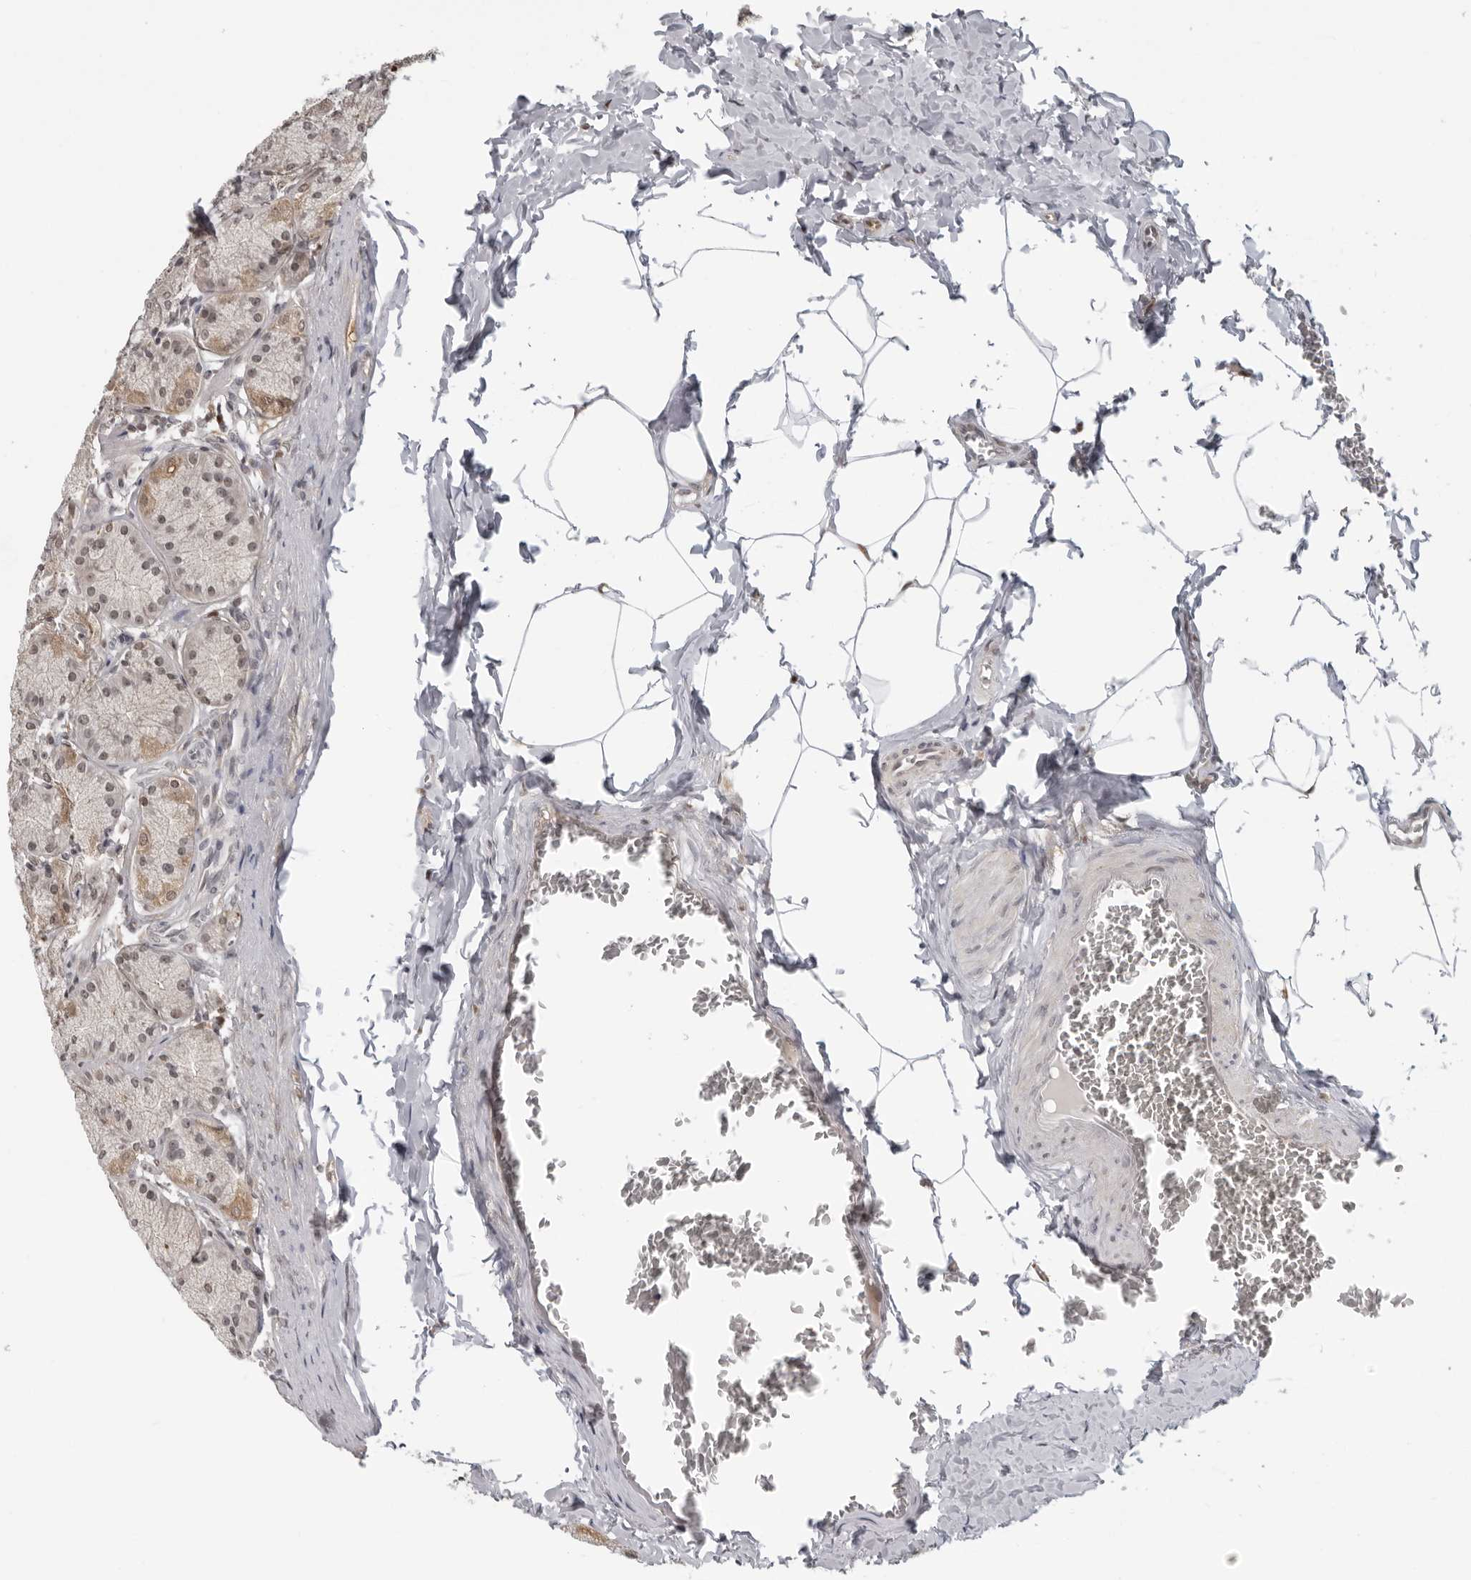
{"staining": {"intensity": "moderate", "quantity": "25%-75%", "location": "cytoplasmic/membranous,nuclear"}, "tissue": "stomach", "cell_type": "Glandular cells", "image_type": "normal", "snomed": [{"axis": "morphology", "description": "Normal tissue, NOS"}, {"axis": "topography", "description": "Stomach"}], "caption": "Protein expression analysis of unremarkable human stomach reveals moderate cytoplasmic/membranous,nuclear staining in approximately 25%-75% of glandular cells. (Brightfield microscopy of DAB IHC at high magnification).", "gene": "MAF", "patient": {"sex": "male", "age": 42}}